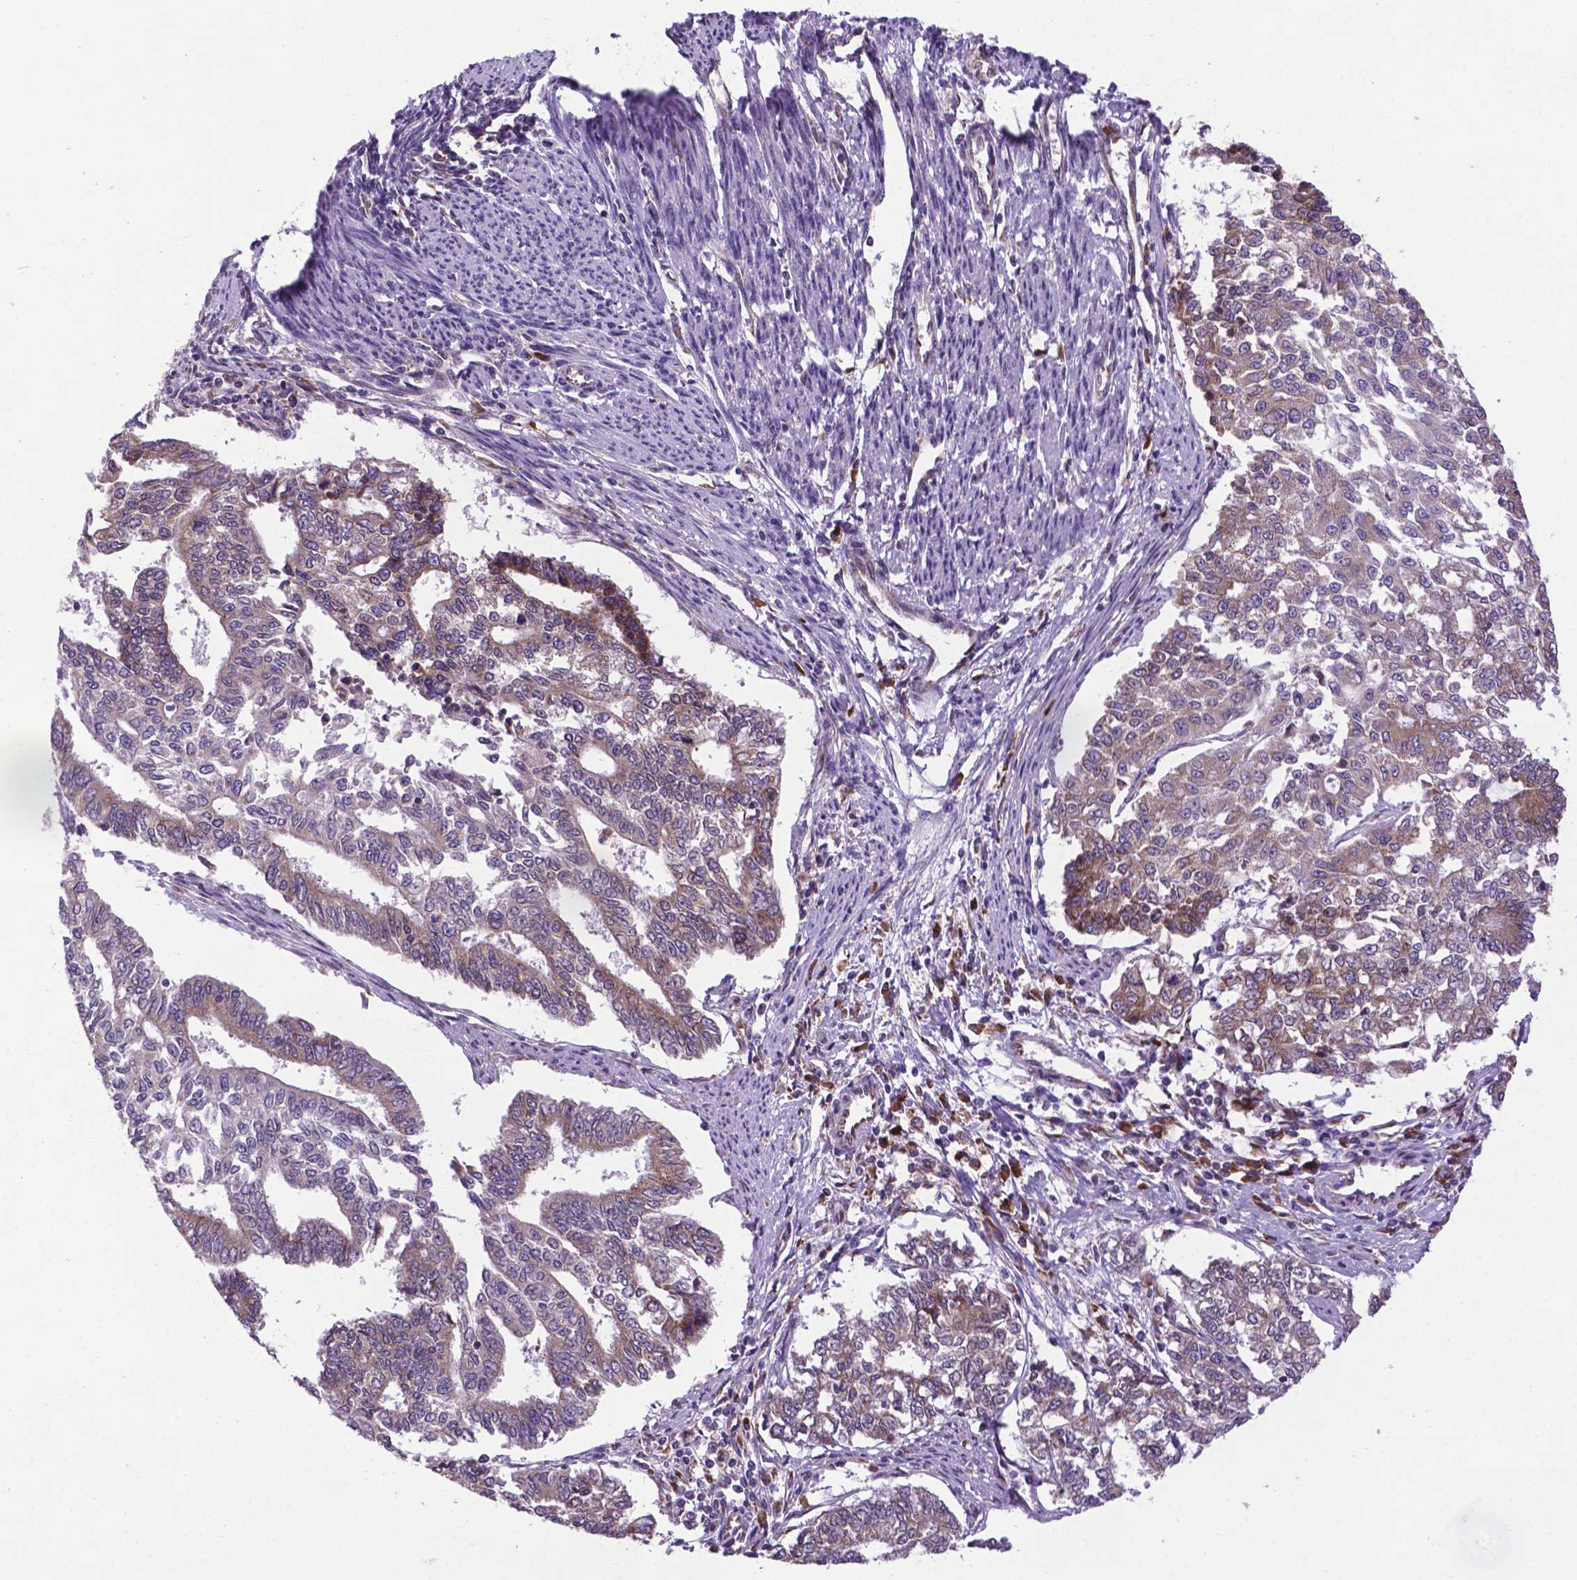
{"staining": {"intensity": "moderate", "quantity": ">75%", "location": "cytoplasmic/membranous"}, "tissue": "endometrial cancer", "cell_type": "Tumor cells", "image_type": "cancer", "snomed": [{"axis": "morphology", "description": "Adenocarcinoma, NOS"}, {"axis": "topography", "description": "Uterus"}], "caption": "A brown stain shows moderate cytoplasmic/membranous positivity of a protein in endometrial cancer (adenocarcinoma) tumor cells. (brown staining indicates protein expression, while blue staining denotes nuclei).", "gene": "WDR83OS", "patient": {"sex": "female", "age": 59}}